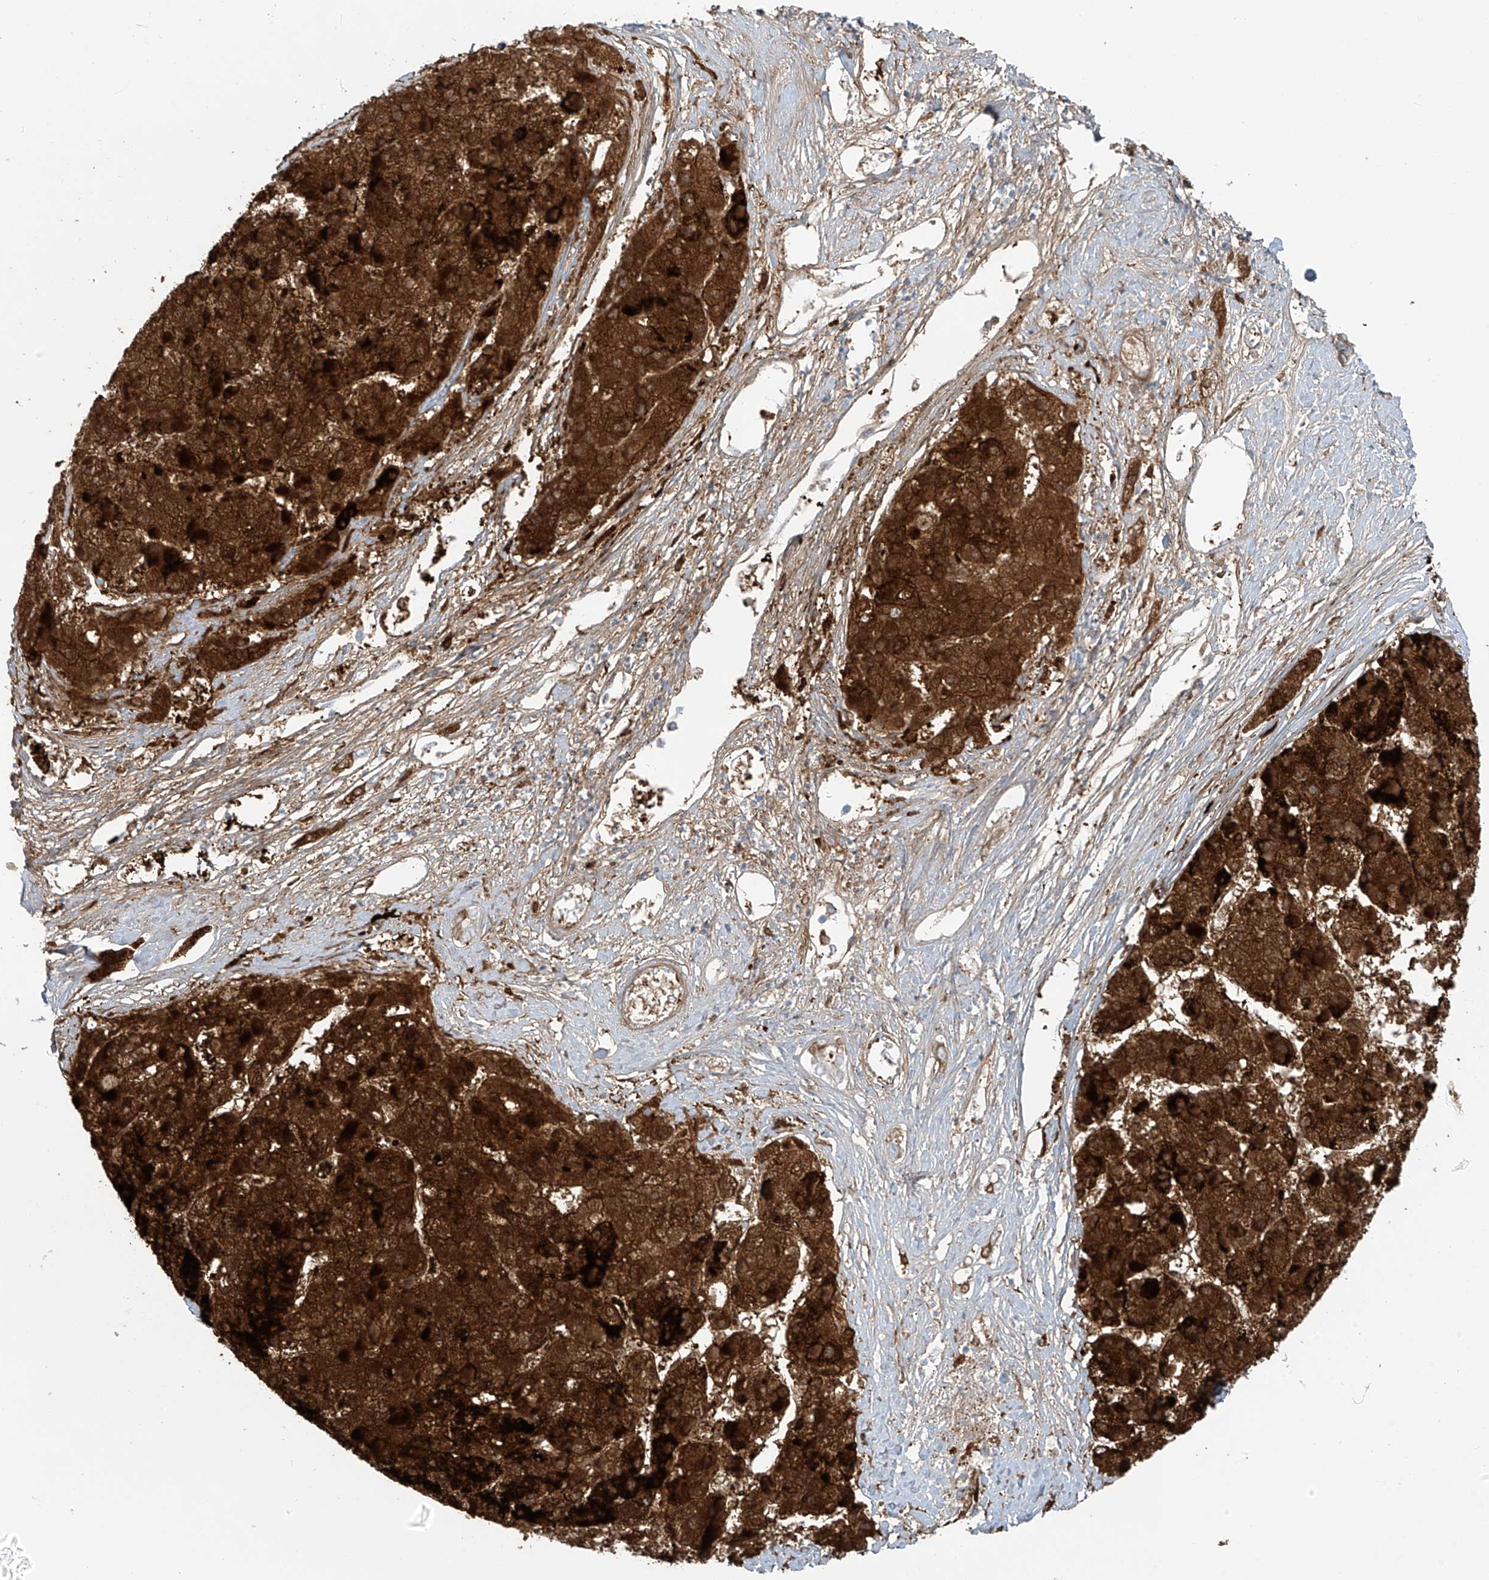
{"staining": {"intensity": "strong", "quantity": ">75%", "location": "cytoplasmic/membranous"}, "tissue": "liver cancer", "cell_type": "Tumor cells", "image_type": "cancer", "snomed": [{"axis": "morphology", "description": "Carcinoma, Hepatocellular, NOS"}, {"axis": "topography", "description": "Liver"}], "caption": "Immunohistochemical staining of human hepatocellular carcinoma (liver) reveals high levels of strong cytoplasmic/membranous expression in about >75% of tumor cells.", "gene": "SLC25A43", "patient": {"sex": "female", "age": 73}}